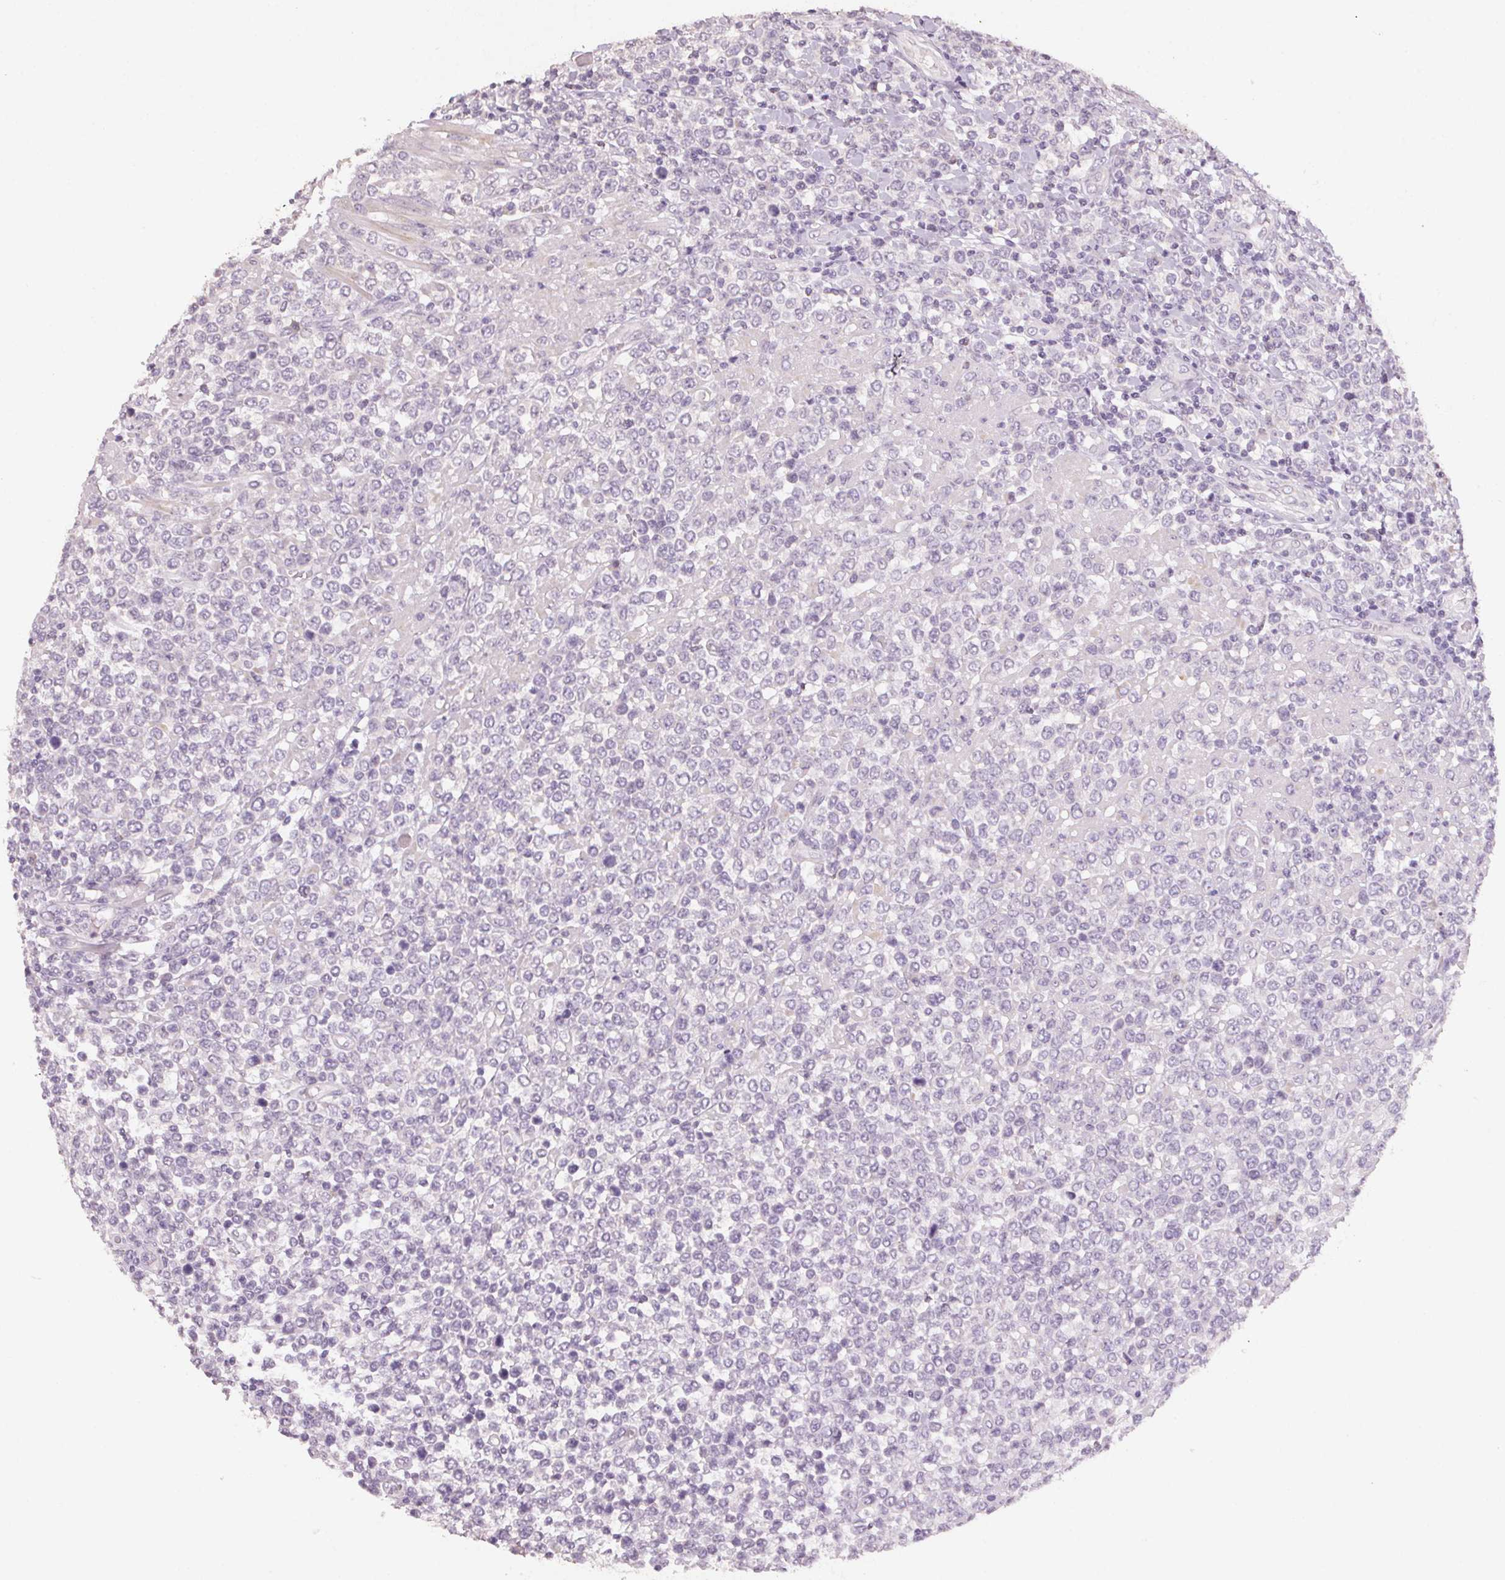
{"staining": {"intensity": "negative", "quantity": "none", "location": "none"}, "tissue": "lymphoma", "cell_type": "Tumor cells", "image_type": "cancer", "snomed": [{"axis": "morphology", "description": "Malignant lymphoma, non-Hodgkin's type, High grade"}, {"axis": "topography", "description": "Soft tissue"}], "caption": "A high-resolution image shows immunohistochemistry staining of malignant lymphoma, non-Hodgkin's type (high-grade), which demonstrates no significant positivity in tumor cells.", "gene": "CXCL5", "patient": {"sex": "female", "age": 56}}